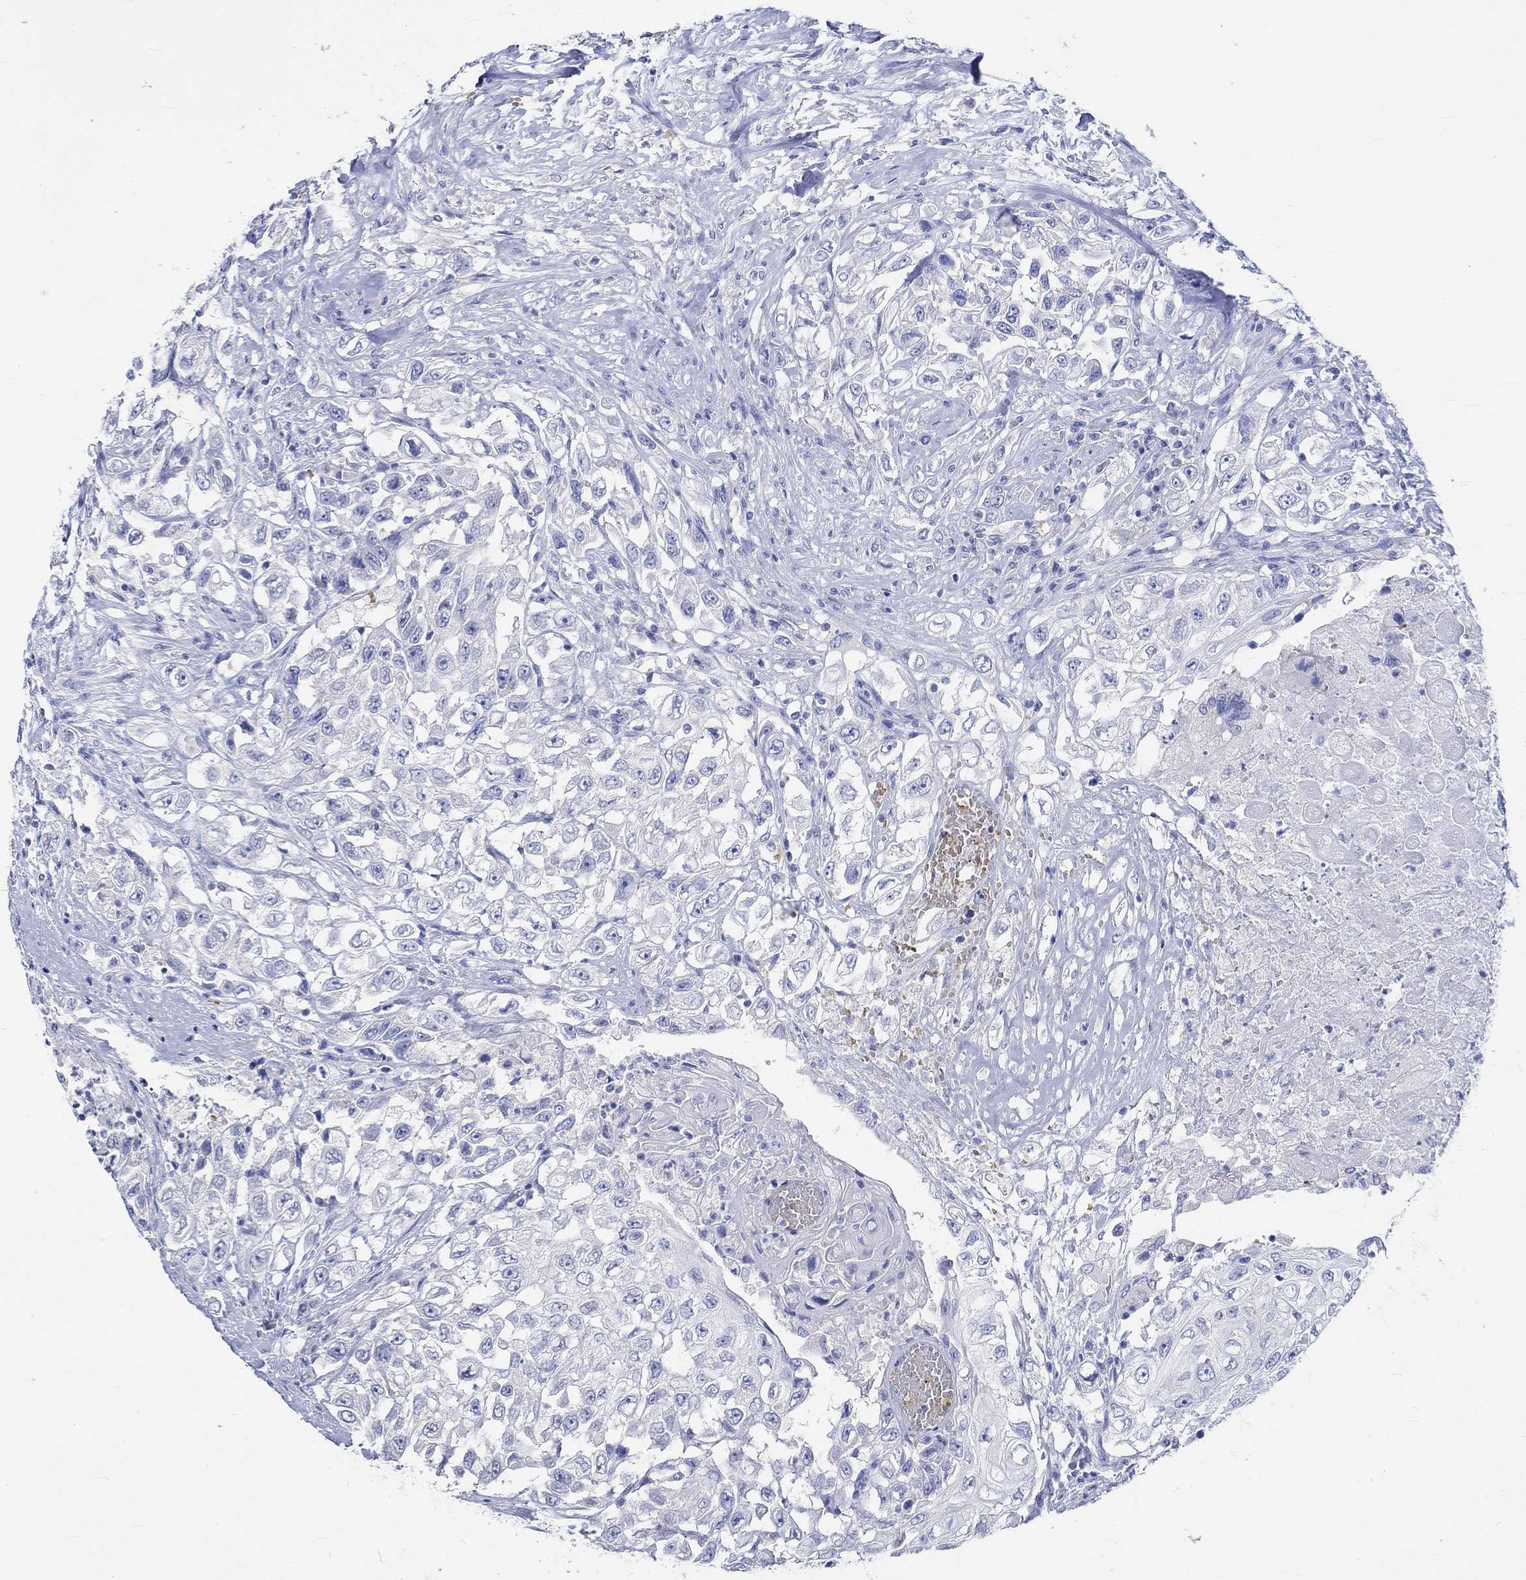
{"staining": {"intensity": "negative", "quantity": "none", "location": "none"}, "tissue": "urothelial cancer", "cell_type": "Tumor cells", "image_type": "cancer", "snomed": [{"axis": "morphology", "description": "Urothelial carcinoma, High grade"}, {"axis": "topography", "description": "Urinary bladder"}], "caption": "Tumor cells show no significant protein expression in urothelial carcinoma (high-grade).", "gene": "KCNA1", "patient": {"sex": "female", "age": 56}}